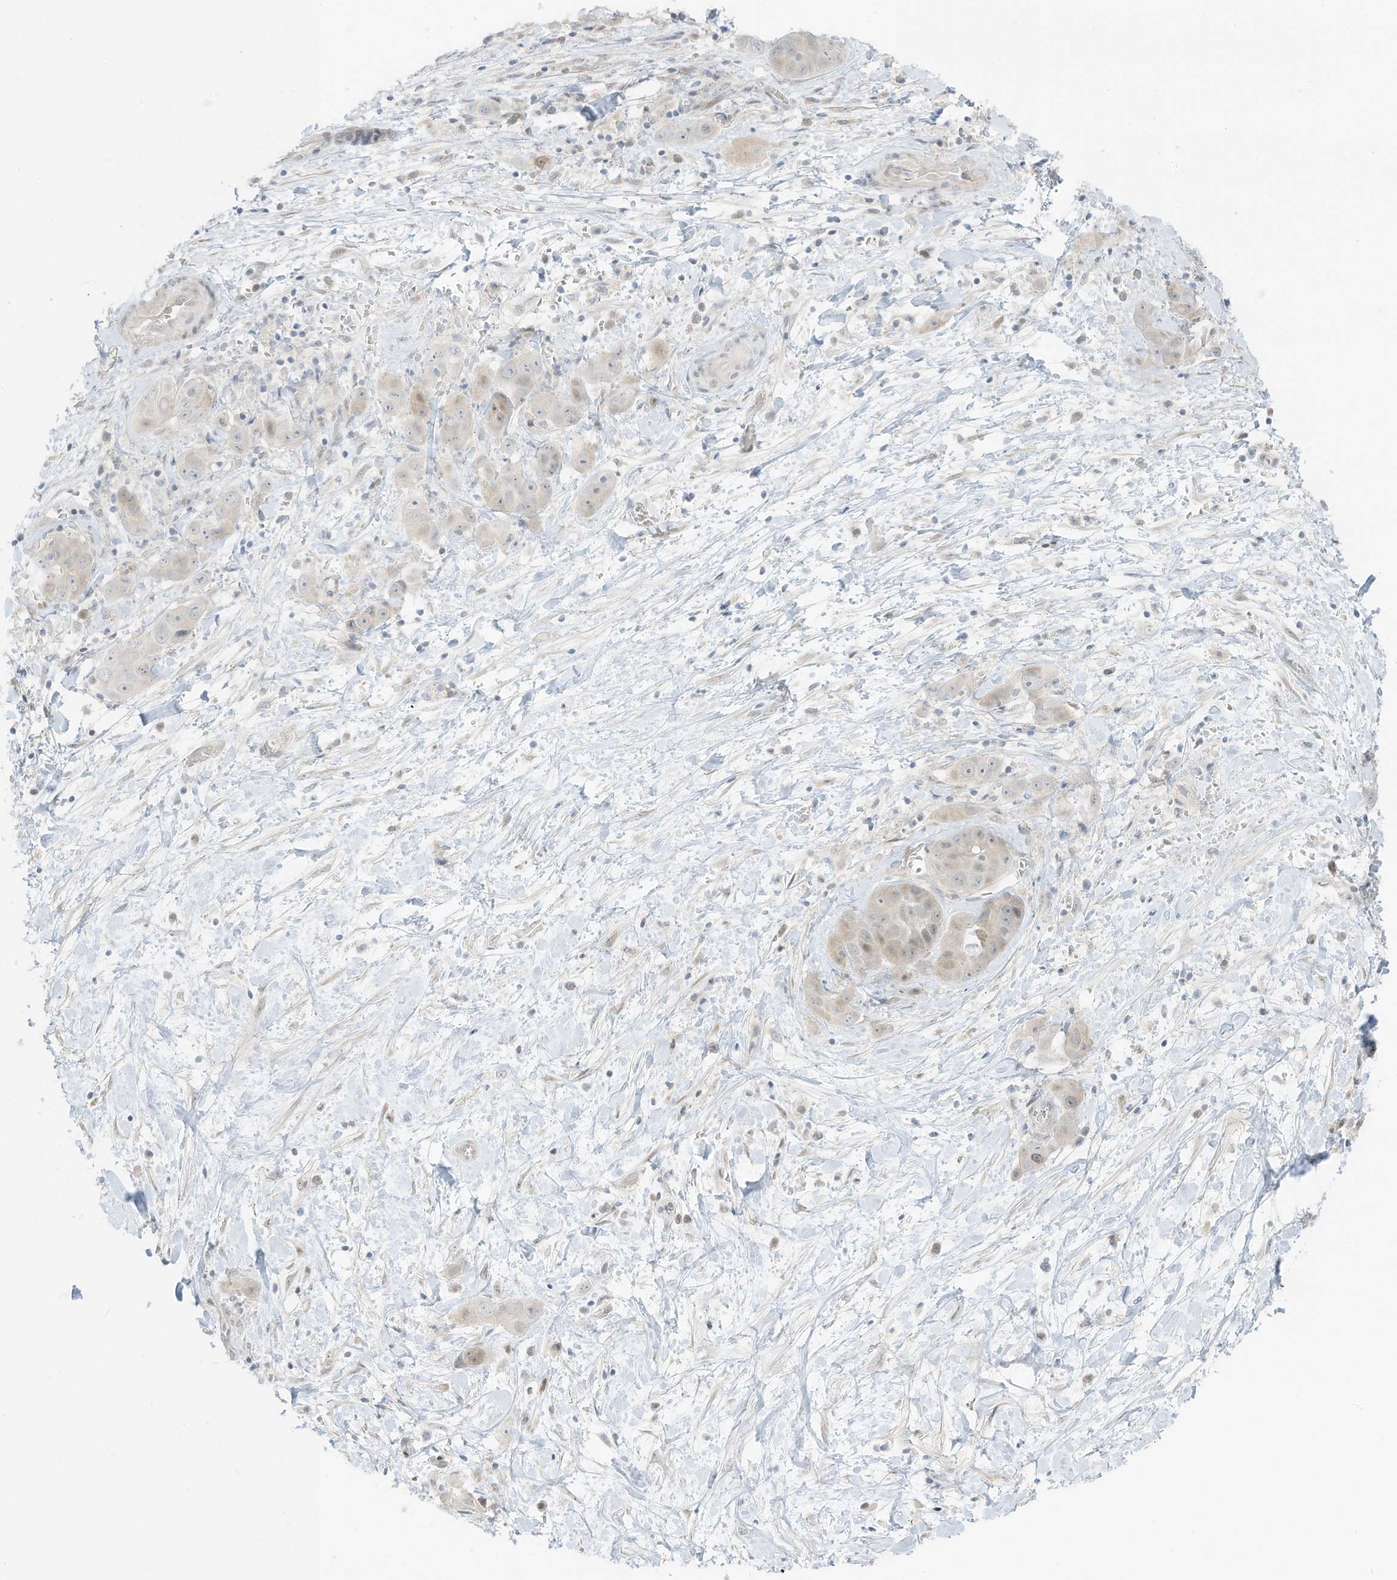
{"staining": {"intensity": "weak", "quantity": "<25%", "location": "cytoplasmic/membranous"}, "tissue": "liver cancer", "cell_type": "Tumor cells", "image_type": "cancer", "snomed": [{"axis": "morphology", "description": "Cholangiocarcinoma"}, {"axis": "topography", "description": "Liver"}], "caption": "Immunohistochemistry (IHC) of cholangiocarcinoma (liver) reveals no expression in tumor cells.", "gene": "ASPRV1", "patient": {"sex": "female", "age": 52}}